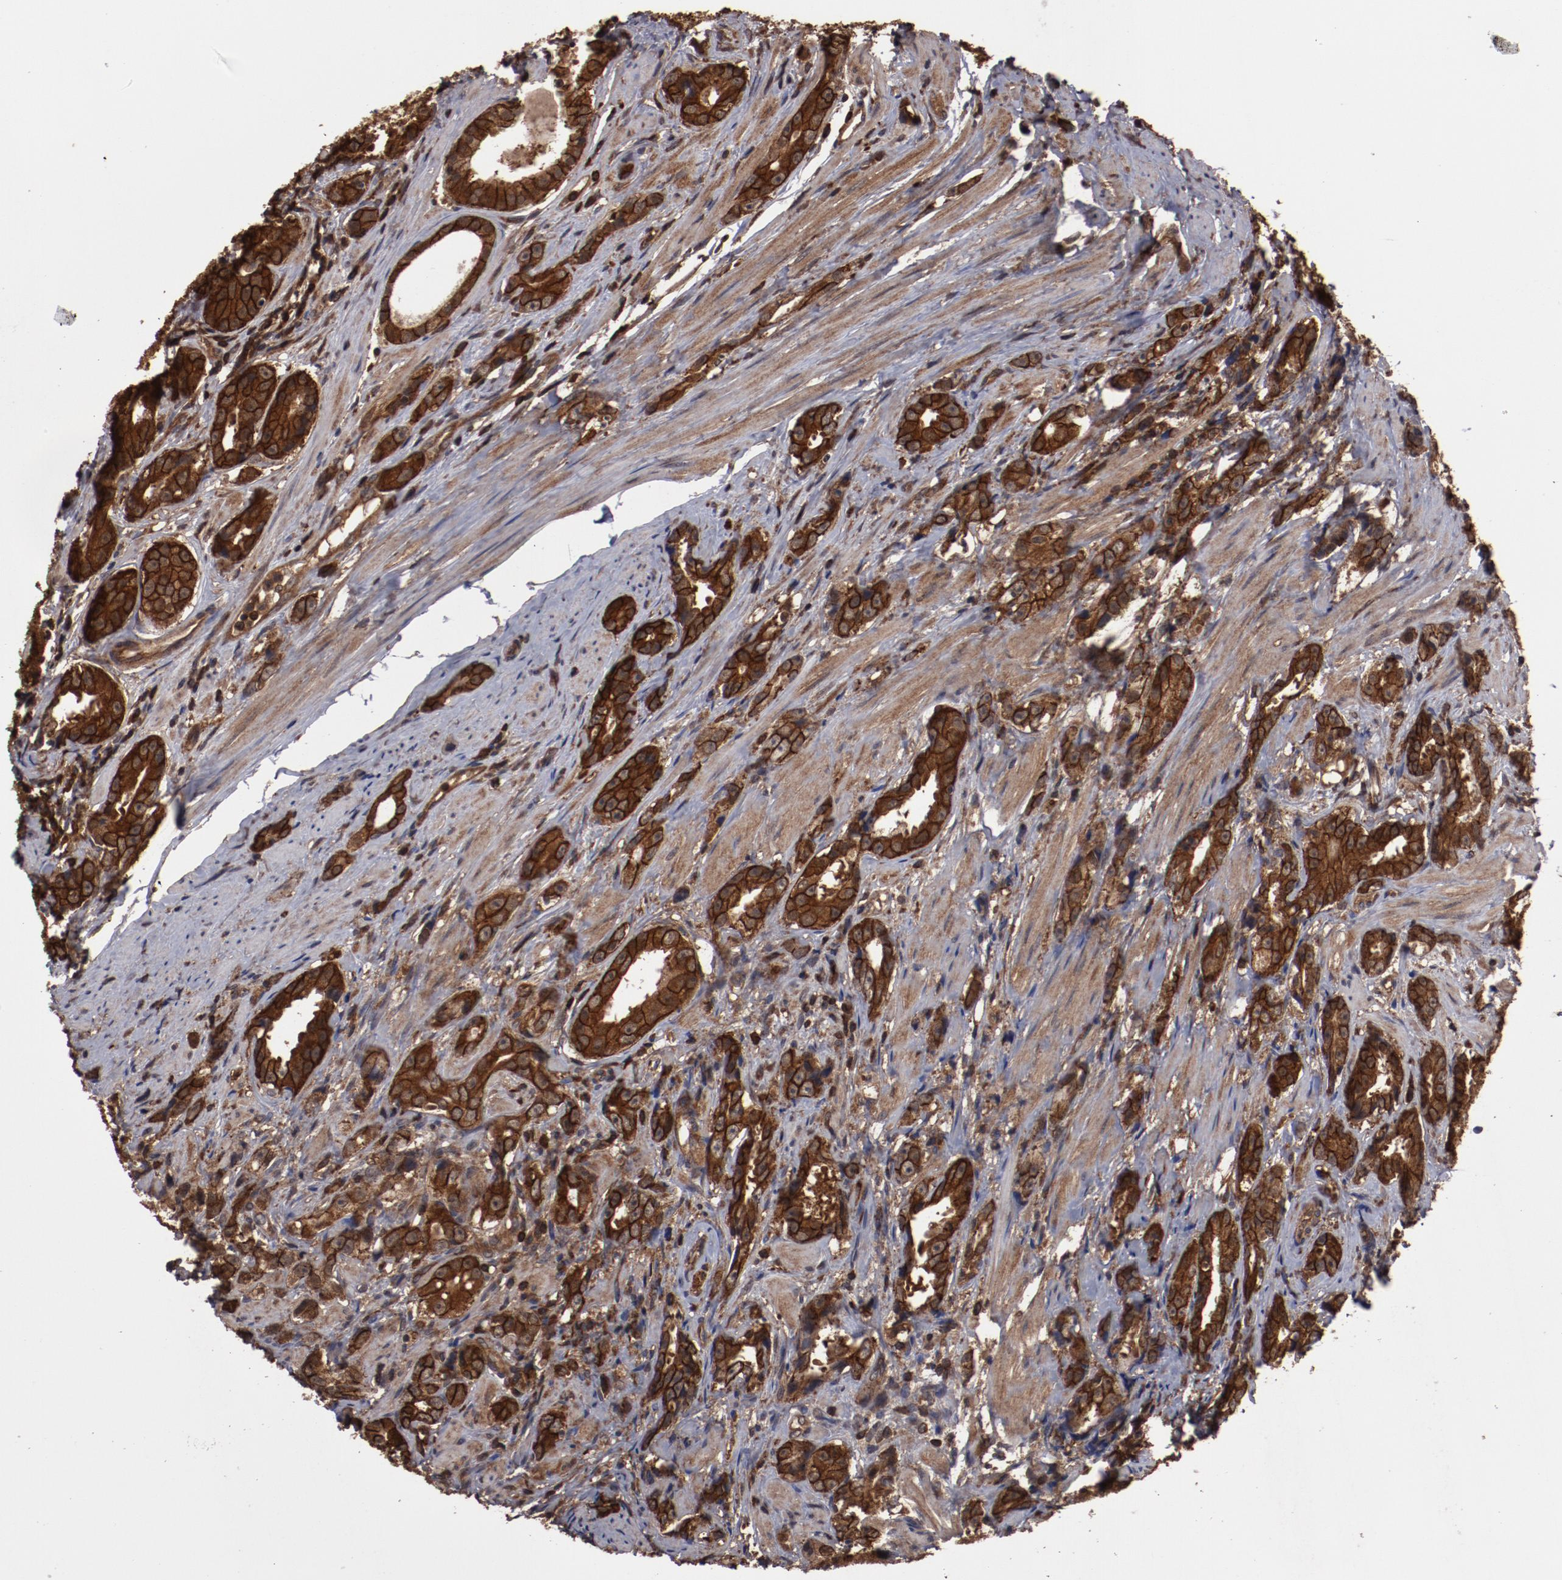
{"staining": {"intensity": "strong", "quantity": ">75%", "location": "cytoplasmic/membranous"}, "tissue": "prostate cancer", "cell_type": "Tumor cells", "image_type": "cancer", "snomed": [{"axis": "morphology", "description": "Adenocarcinoma, Medium grade"}, {"axis": "topography", "description": "Prostate"}], "caption": "Tumor cells exhibit high levels of strong cytoplasmic/membranous staining in about >75% of cells in prostate cancer (adenocarcinoma (medium-grade)). Nuclei are stained in blue.", "gene": "RPS6KA6", "patient": {"sex": "male", "age": 53}}